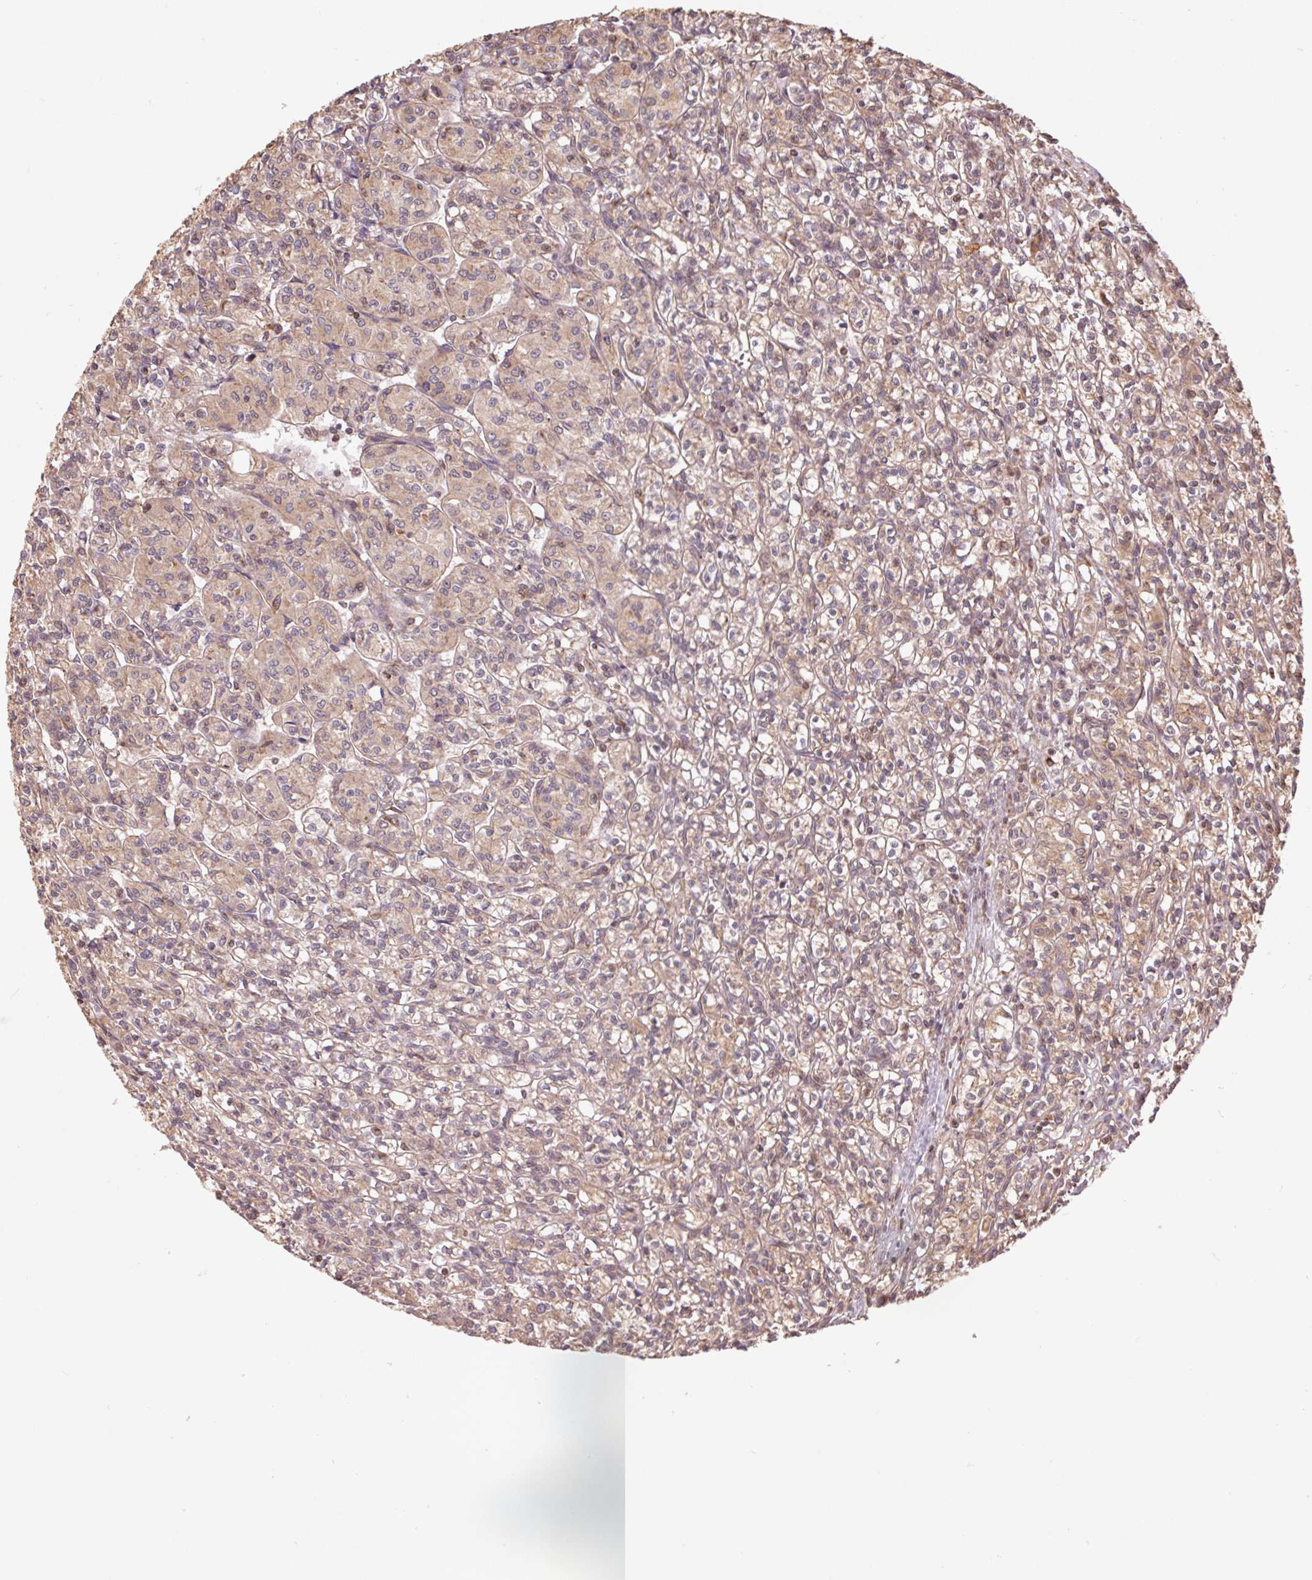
{"staining": {"intensity": "weak", "quantity": ">75%", "location": "cytoplasmic/membranous"}, "tissue": "renal cancer", "cell_type": "Tumor cells", "image_type": "cancer", "snomed": [{"axis": "morphology", "description": "Adenocarcinoma, NOS"}, {"axis": "topography", "description": "Kidney"}], "caption": "This micrograph displays renal cancer stained with immunohistochemistry (IHC) to label a protein in brown. The cytoplasmic/membranous of tumor cells show weak positivity for the protein. Nuclei are counter-stained blue.", "gene": "PDHA1", "patient": {"sex": "male", "age": 36}}